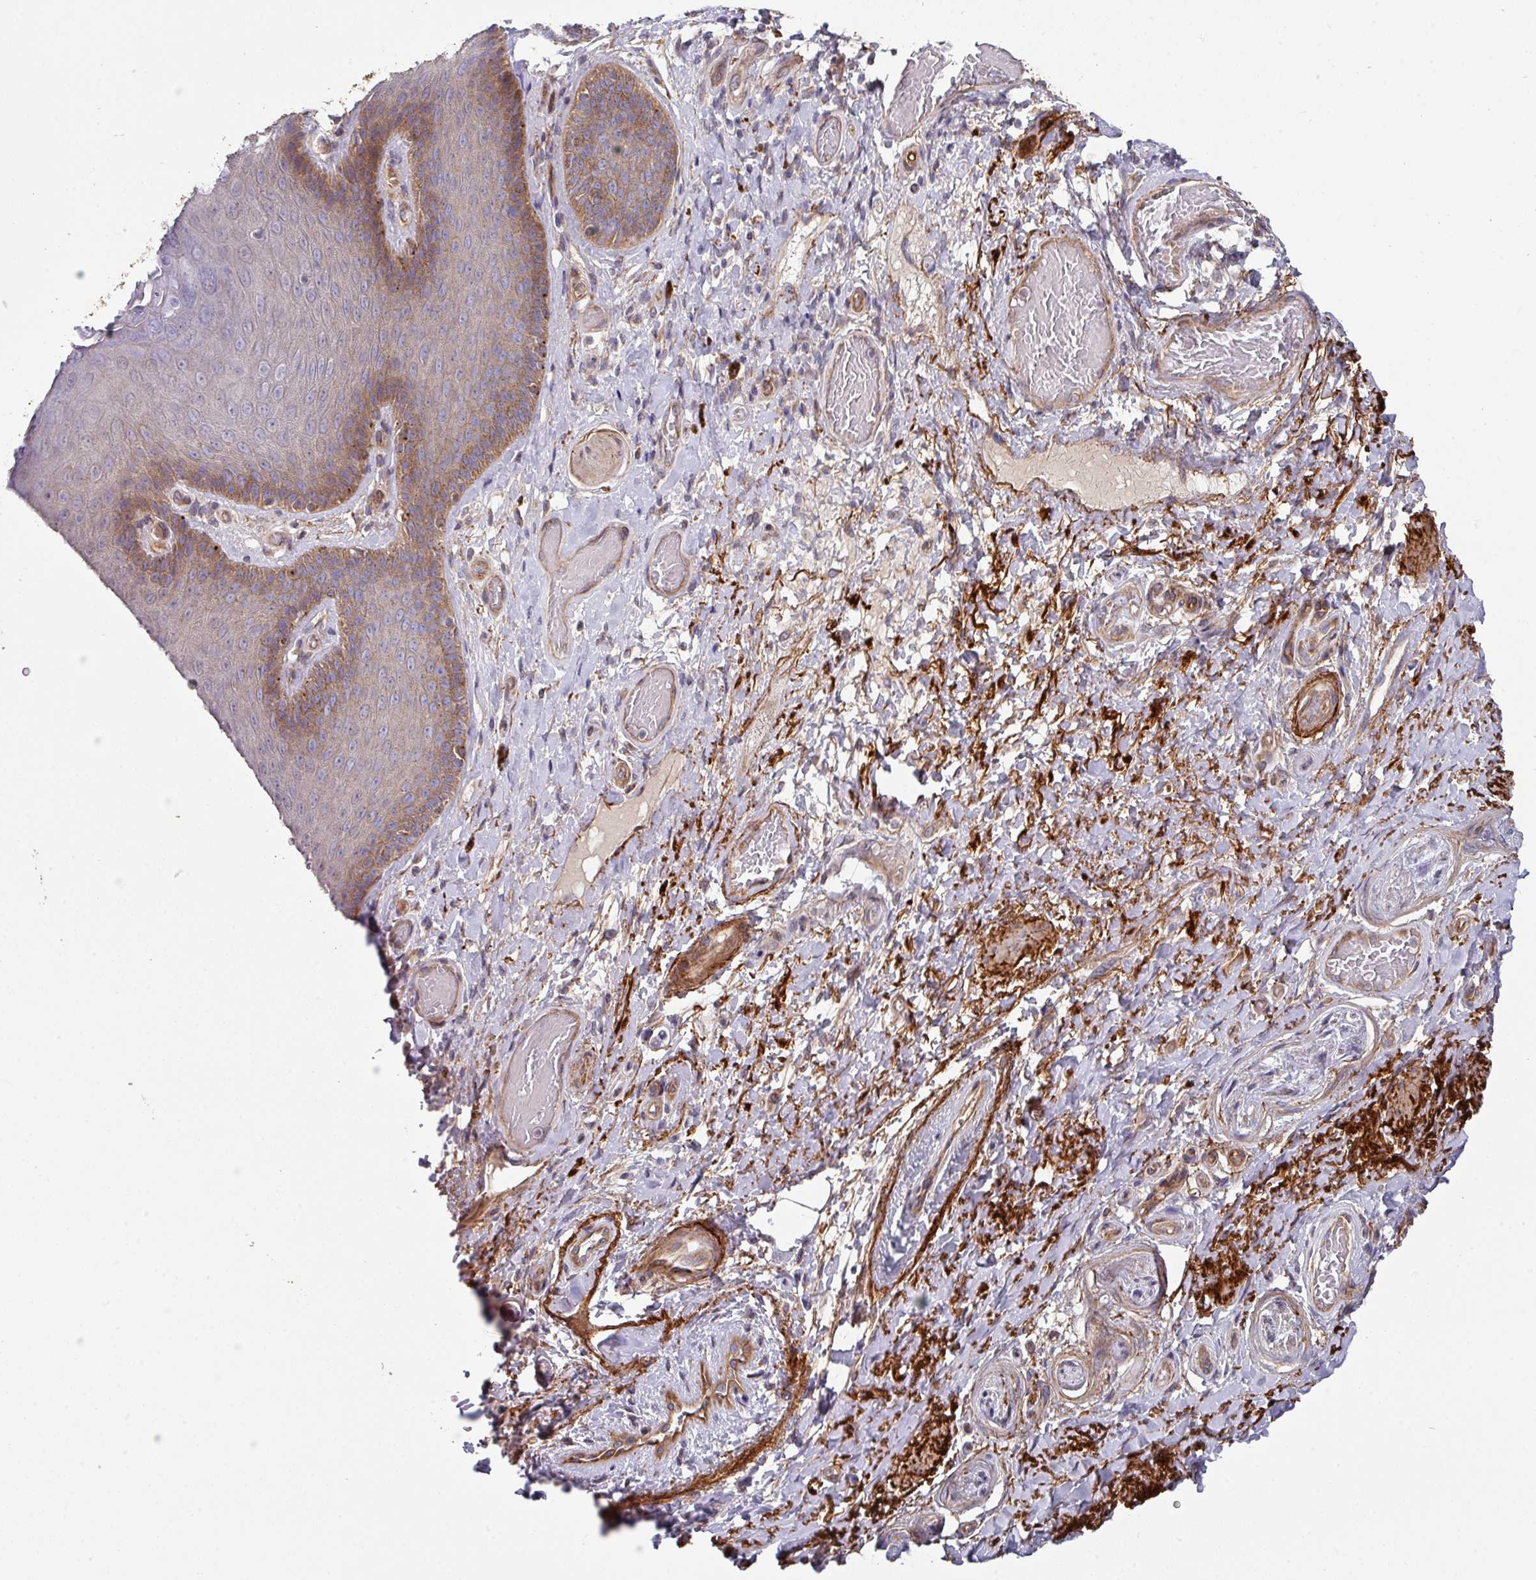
{"staining": {"intensity": "moderate", "quantity": "25%-75%", "location": "cytoplasmic/membranous"}, "tissue": "skin", "cell_type": "Epidermal cells", "image_type": "normal", "snomed": [{"axis": "morphology", "description": "Normal tissue, NOS"}, {"axis": "topography", "description": "Anal"}, {"axis": "topography", "description": "Peripheral nerve tissue"}], "caption": "Immunohistochemical staining of benign skin exhibits medium levels of moderate cytoplasmic/membranous staining in about 25%-75% of epidermal cells. (IHC, brightfield microscopy, high magnification).", "gene": "DCAF12L1", "patient": {"sex": "male", "age": 53}}